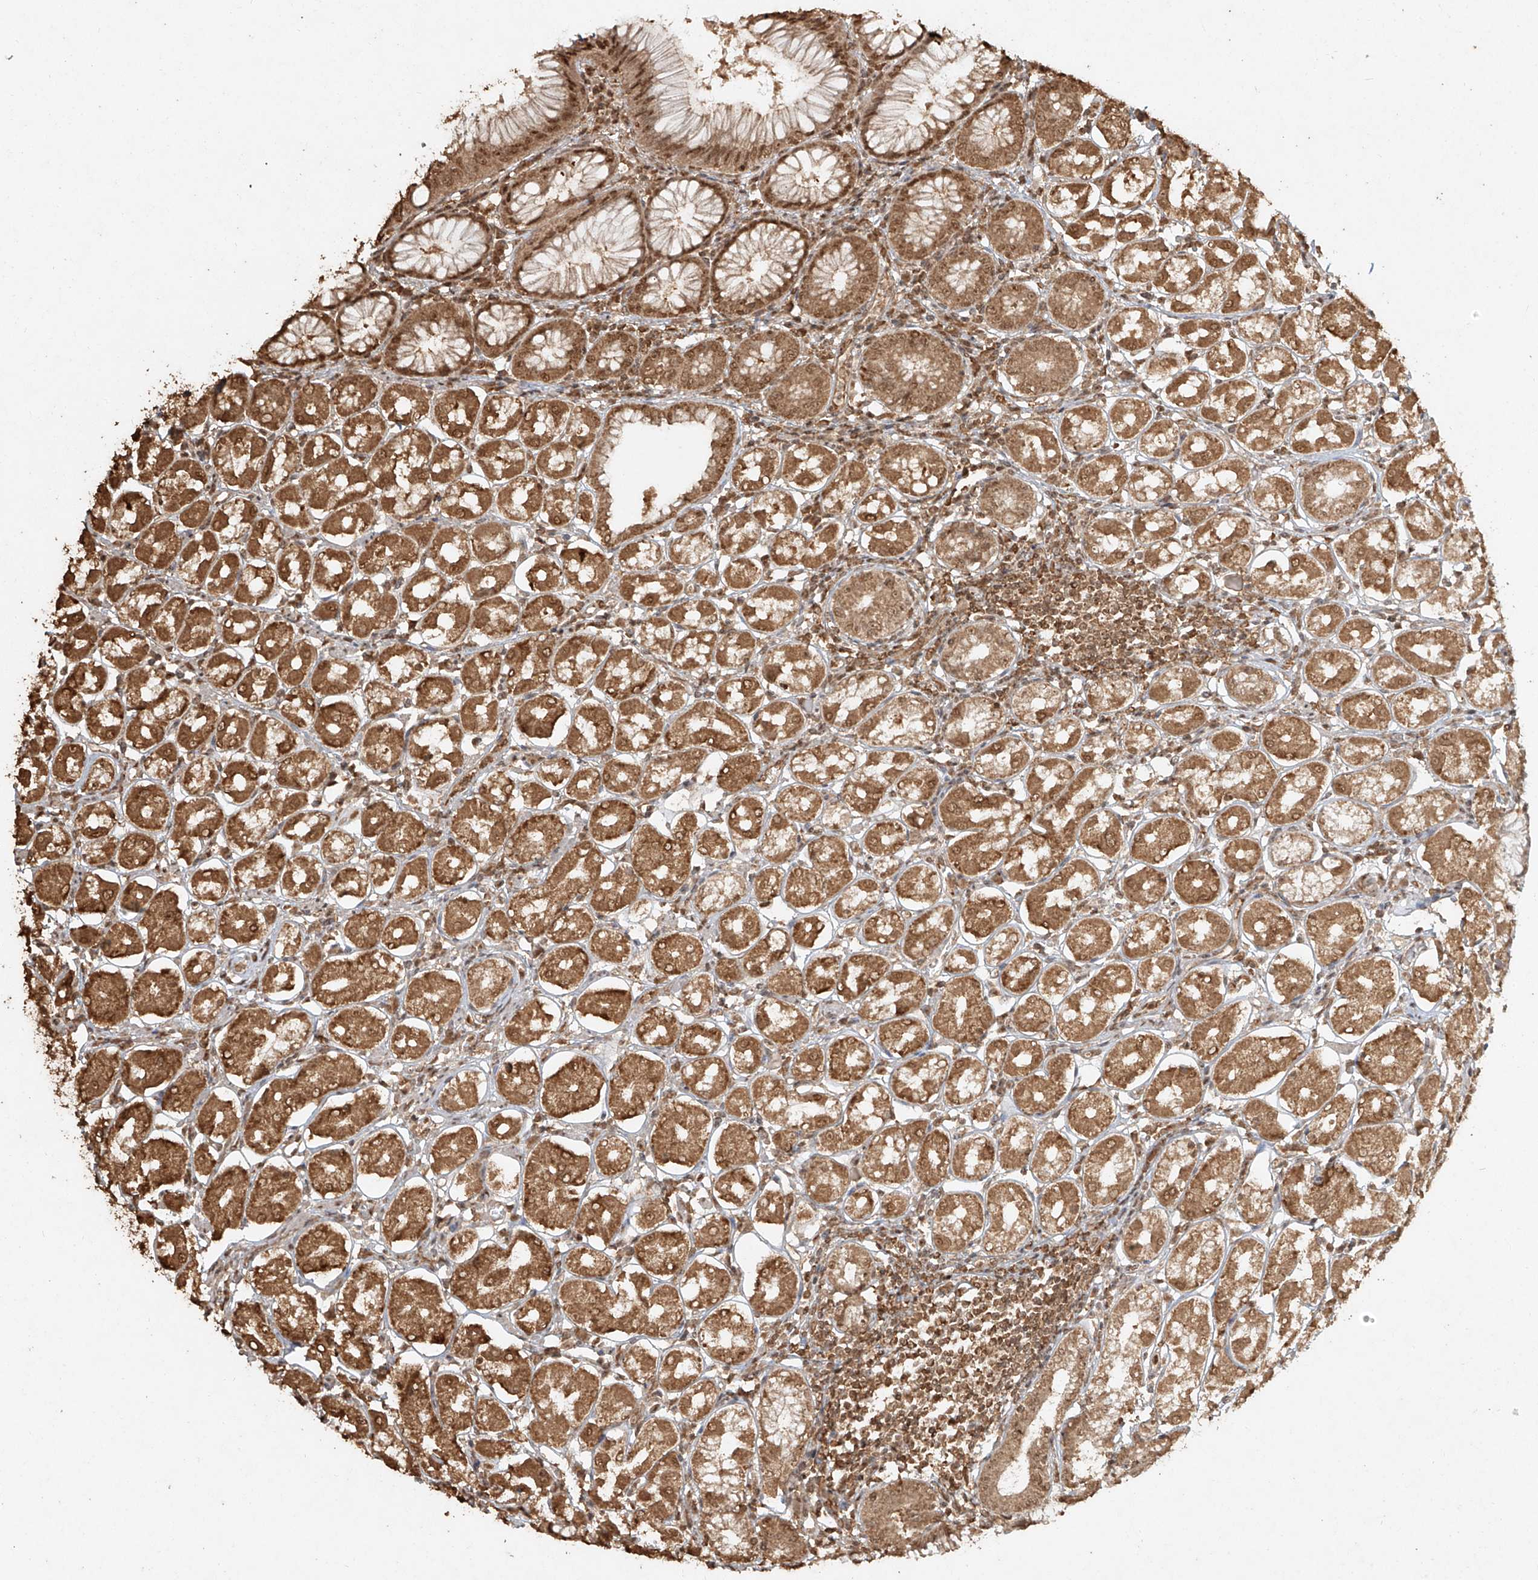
{"staining": {"intensity": "moderate", "quantity": ">75%", "location": "cytoplasmic/membranous,nuclear"}, "tissue": "stomach", "cell_type": "Glandular cells", "image_type": "normal", "snomed": [{"axis": "morphology", "description": "Normal tissue, NOS"}, {"axis": "topography", "description": "Stomach, lower"}], "caption": "A histopathology image of stomach stained for a protein displays moderate cytoplasmic/membranous,nuclear brown staining in glandular cells.", "gene": "TIGAR", "patient": {"sex": "female", "age": 56}}